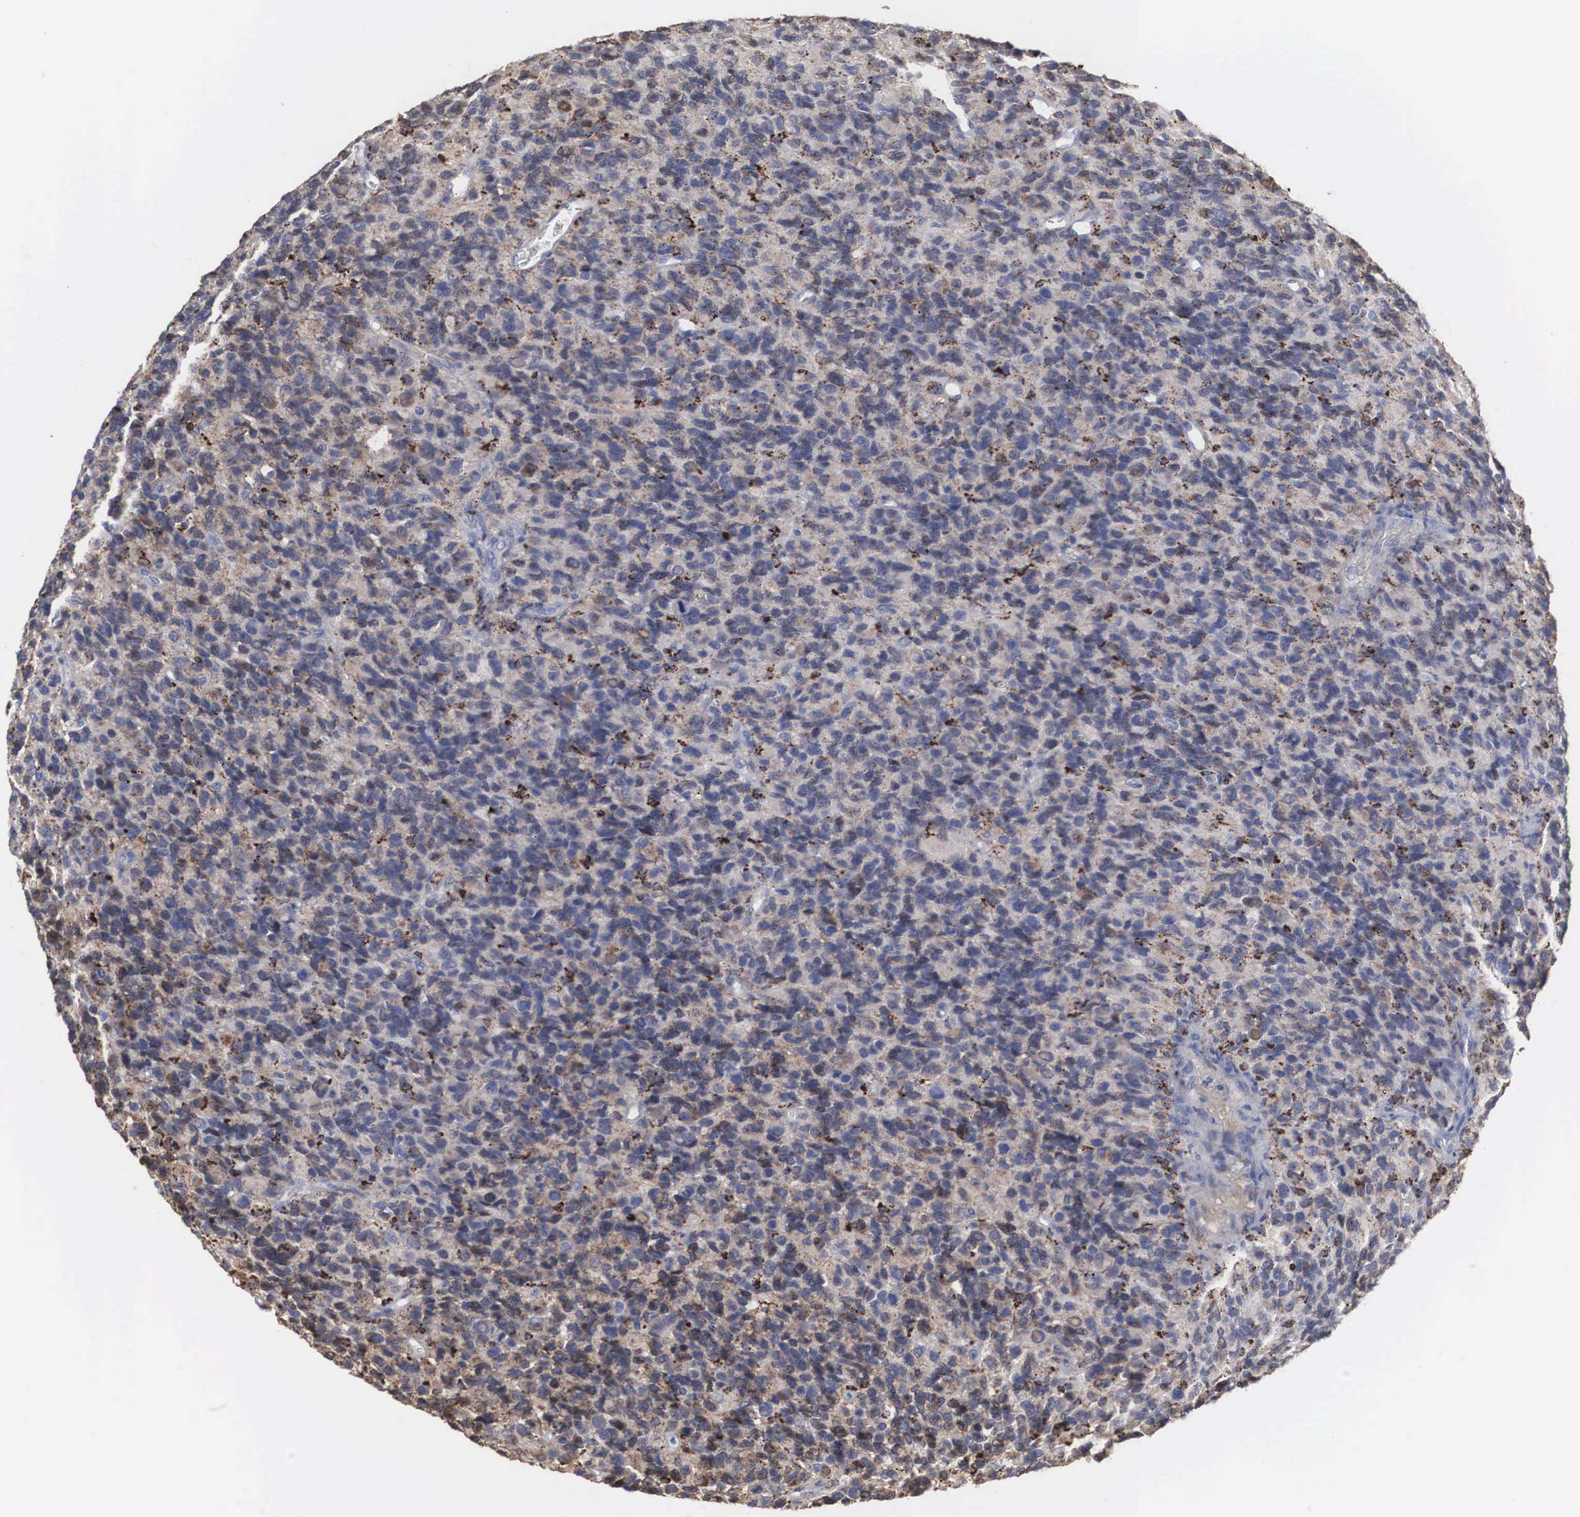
{"staining": {"intensity": "moderate", "quantity": "25%-75%", "location": "cytoplasmic/membranous"}, "tissue": "glioma", "cell_type": "Tumor cells", "image_type": "cancer", "snomed": [{"axis": "morphology", "description": "Glioma, malignant, High grade"}, {"axis": "topography", "description": "Brain"}], "caption": "Protein staining of malignant high-grade glioma tissue shows moderate cytoplasmic/membranous staining in approximately 25%-75% of tumor cells. The protein of interest is stained brown, and the nuclei are stained in blue (DAB IHC with brightfield microscopy, high magnification).", "gene": "LGALS3BP", "patient": {"sex": "male", "age": 77}}